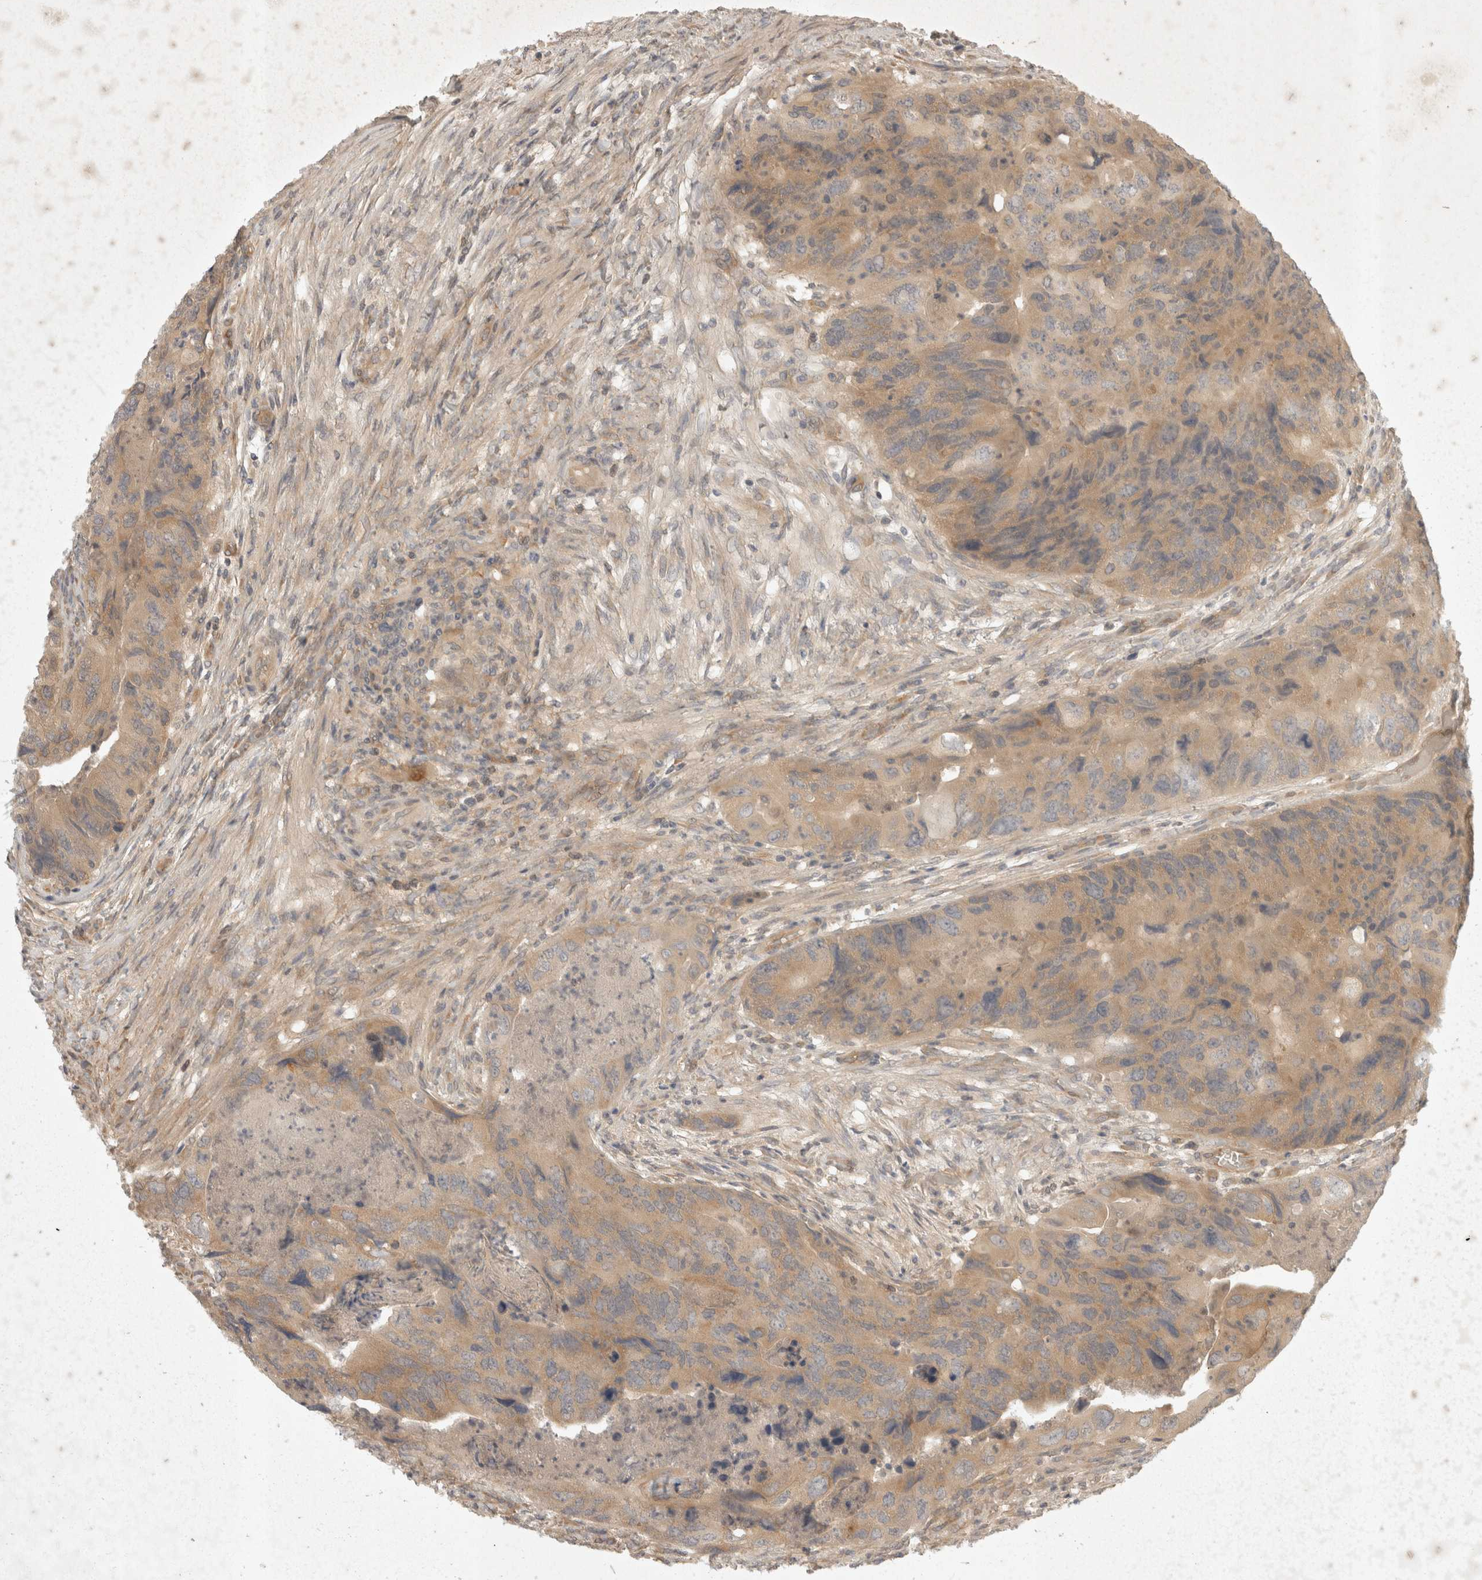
{"staining": {"intensity": "weak", "quantity": ">75%", "location": "cytoplasmic/membranous"}, "tissue": "colorectal cancer", "cell_type": "Tumor cells", "image_type": "cancer", "snomed": [{"axis": "morphology", "description": "Adenocarcinoma, NOS"}, {"axis": "topography", "description": "Rectum"}], "caption": "Brown immunohistochemical staining in adenocarcinoma (colorectal) displays weak cytoplasmic/membranous expression in approximately >75% of tumor cells. (DAB (3,3'-diaminobenzidine) IHC, brown staining for protein, blue staining for nuclei).", "gene": "EIF4G3", "patient": {"sex": "male", "age": 63}}